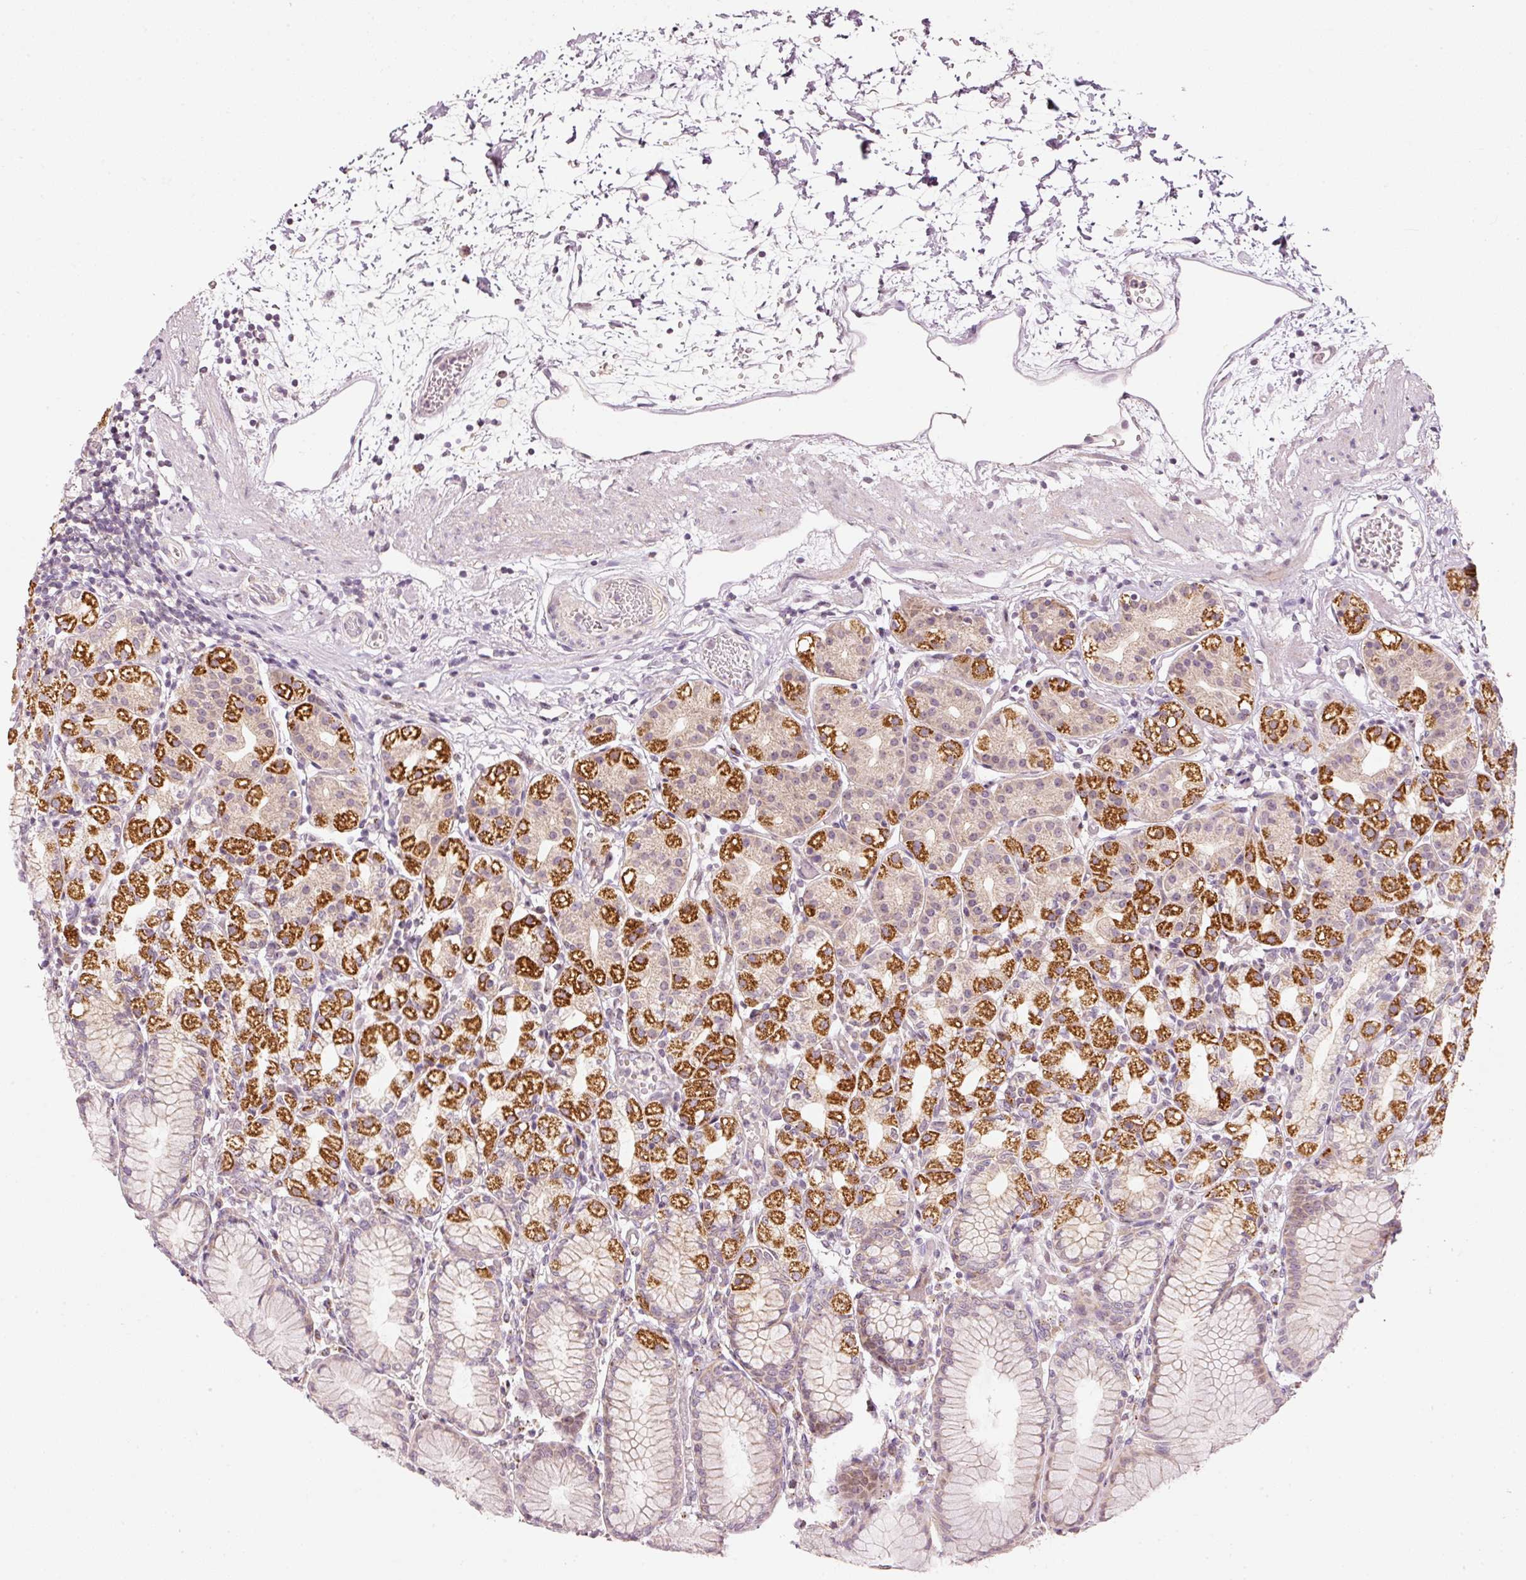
{"staining": {"intensity": "strong", "quantity": "25%-75%", "location": "cytoplasmic/membranous"}, "tissue": "stomach", "cell_type": "Glandular cells", "image_type": "normal", "snomed": [{"axis": "morphology", "description": "Normal tissue, NOS"}, {"axis": "topography", "description": "Stomach"}], "caption": "IHC (DAB) staining of unremarkable stomach shows strong cytoplasmic/membranous protein positivity in approximately 25%-75% of glandular cells. The staining is performed using DAB (3,3'-diaminobenzidine) brown chromogen to label protein expression. The nuclei are counter-stained blue using hematoxylin.", "gene": "TOB2", "patient": {"sex": "female", "age": 57}}